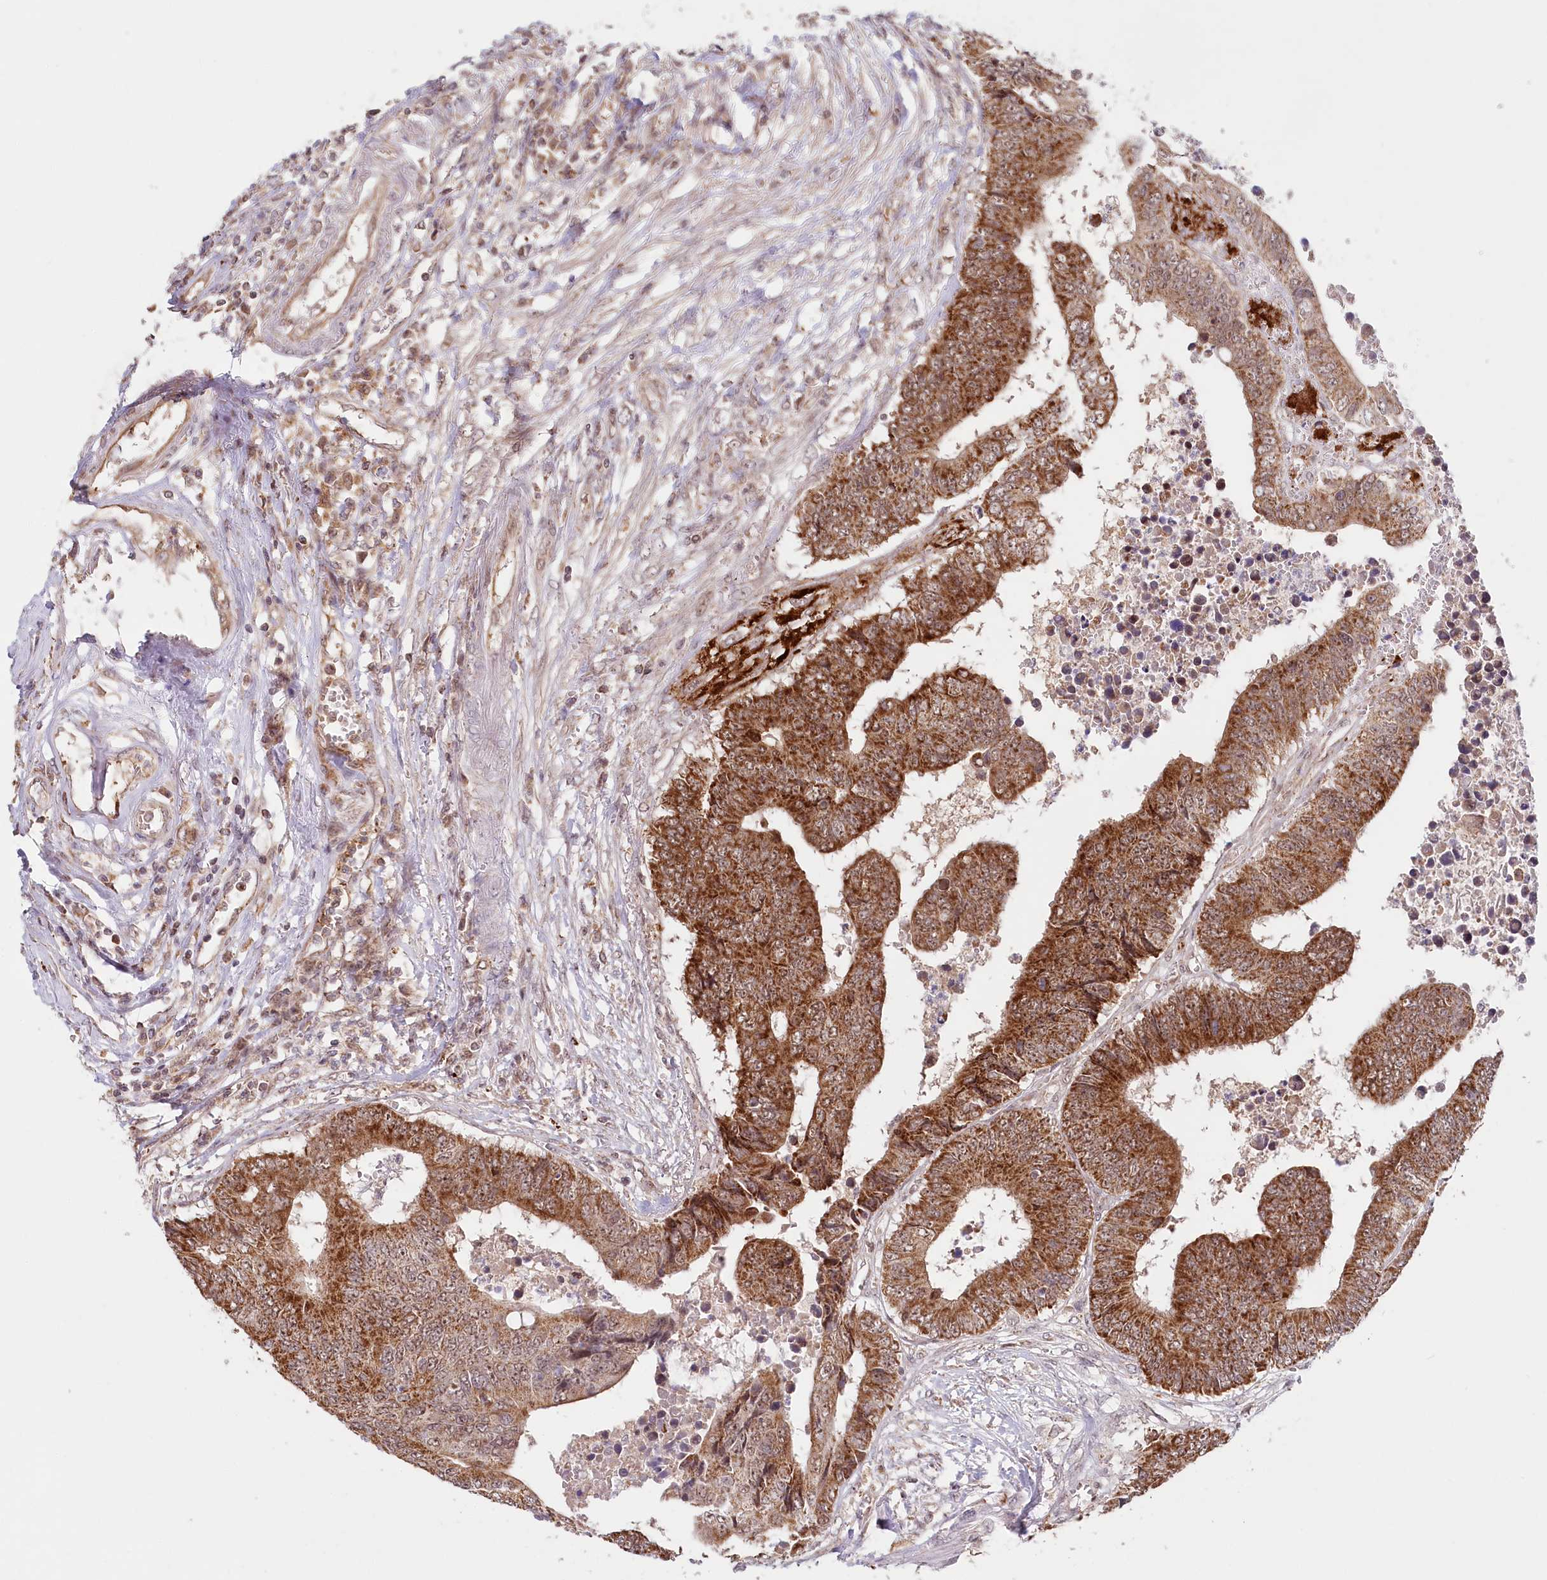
{"staining": {"intensity": "strong", "quantity": ">75%", "location": "cytoplasmic/membranous"}, "tissue": "colorectal cancer", "cell_type": "Tumor cells", "image_type": "cancer", "snomed": [{"axis": "morphology", "description": "Adenocarcinoma, NOS"}, {"axis": "topography", "description": "Rectum"}], "caption": "Strong cytoplasmic/membranous positivity for a protein is present in about >75% of tumor cells of adenocarcinoma (colorectal) using IHC.", "gene": "RTN4IP1", "patient": {"sex": "male", "age": 84}}